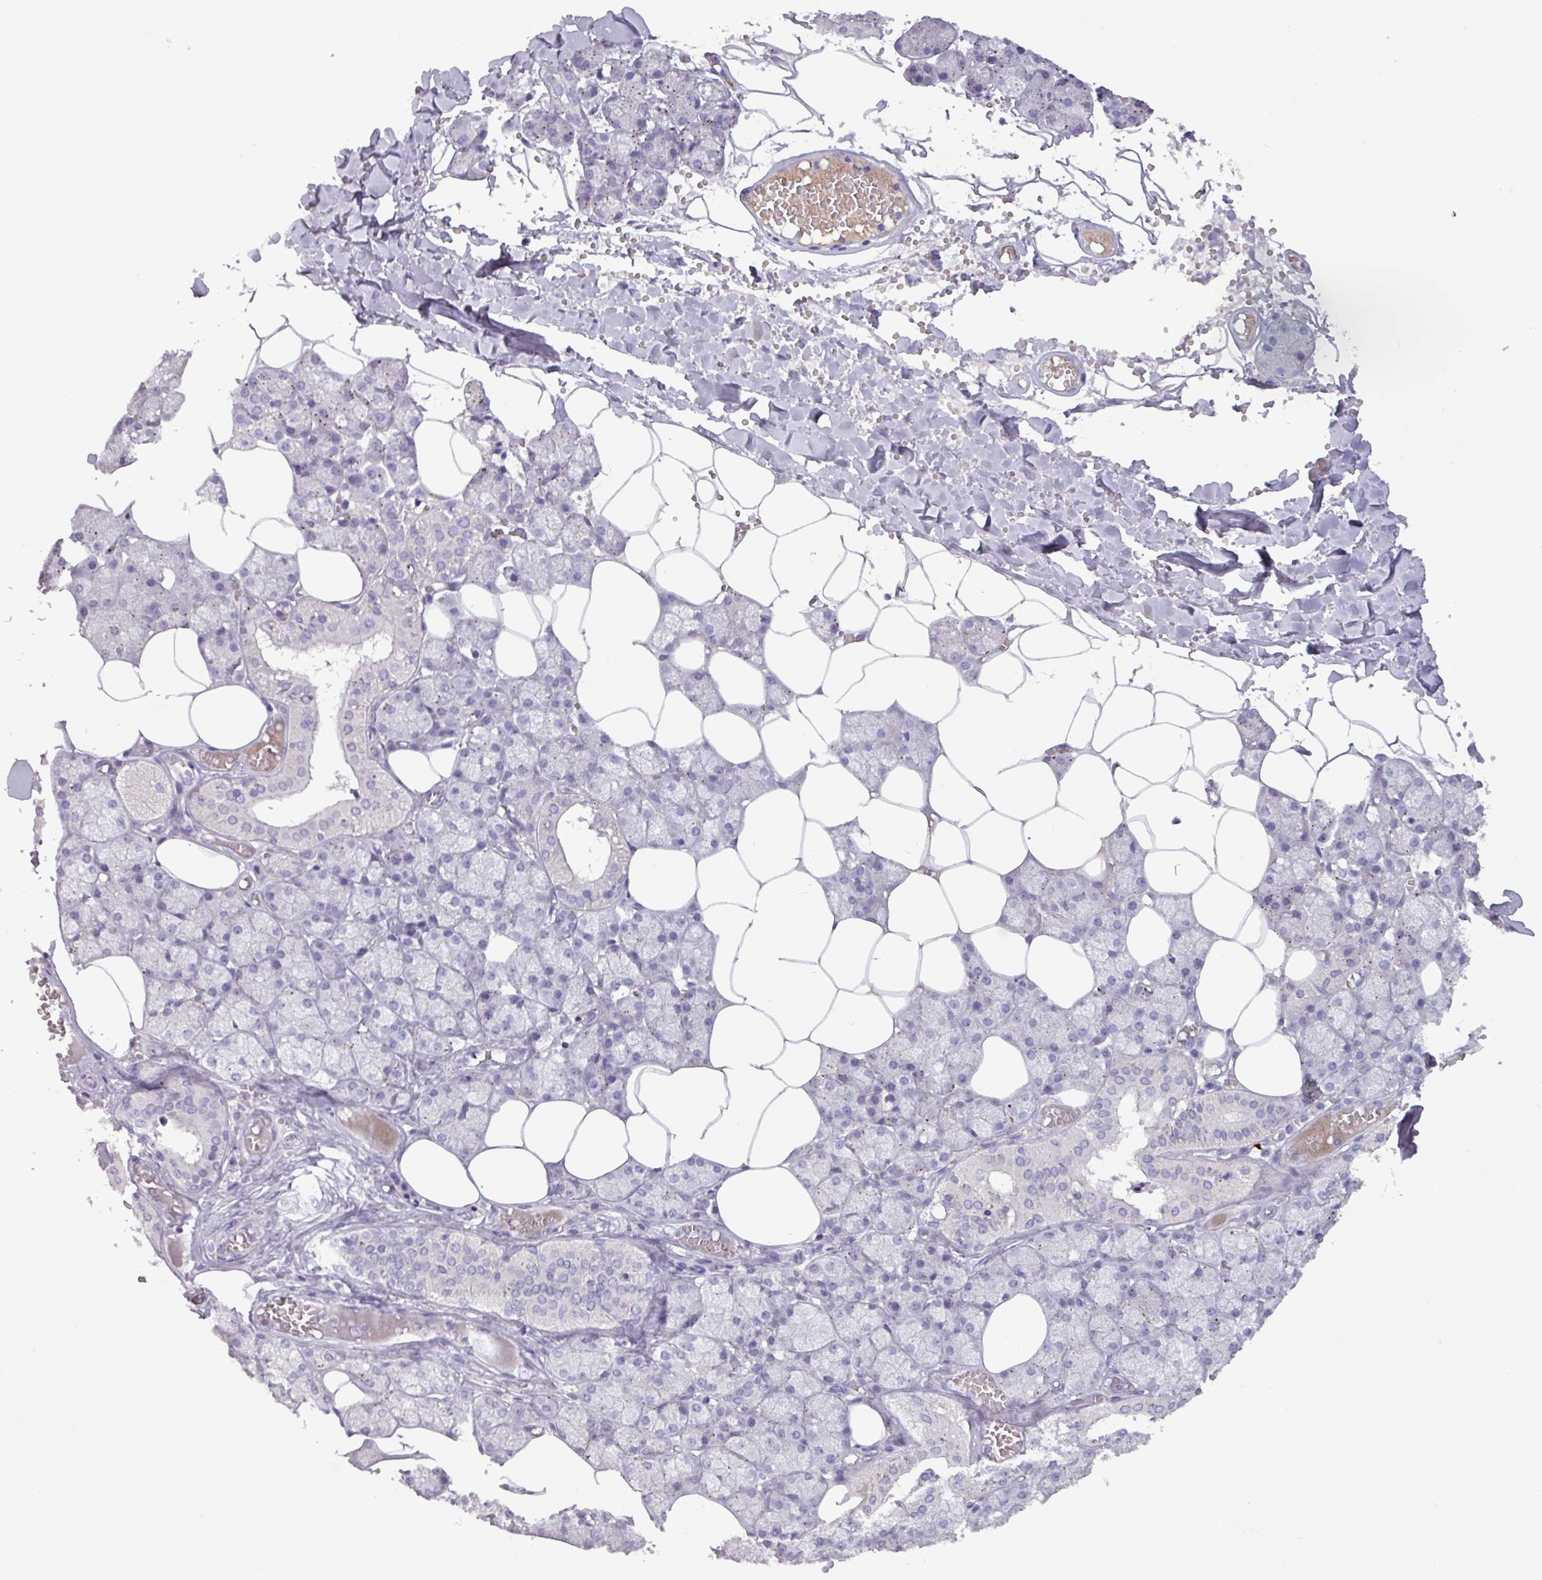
{"staining": {"intensity": "negative", "quantity": "none", "location": "none"}, "tissue": "salivary gland", "cell_type": "Glandular cells", "image_type": "normal", "snomed": [{"axis": "morphology", "description": "Normal tissue, NOS"}, {"axis": "topography", "description": "Salivary gland"}], "caption": "IHC histopathology image of normal human salivary gland stained for a protein (brown), which reveals no expression in glandular cells.", "gene": "PLIN2", "patient": {"sex": "male", "age": 62}}